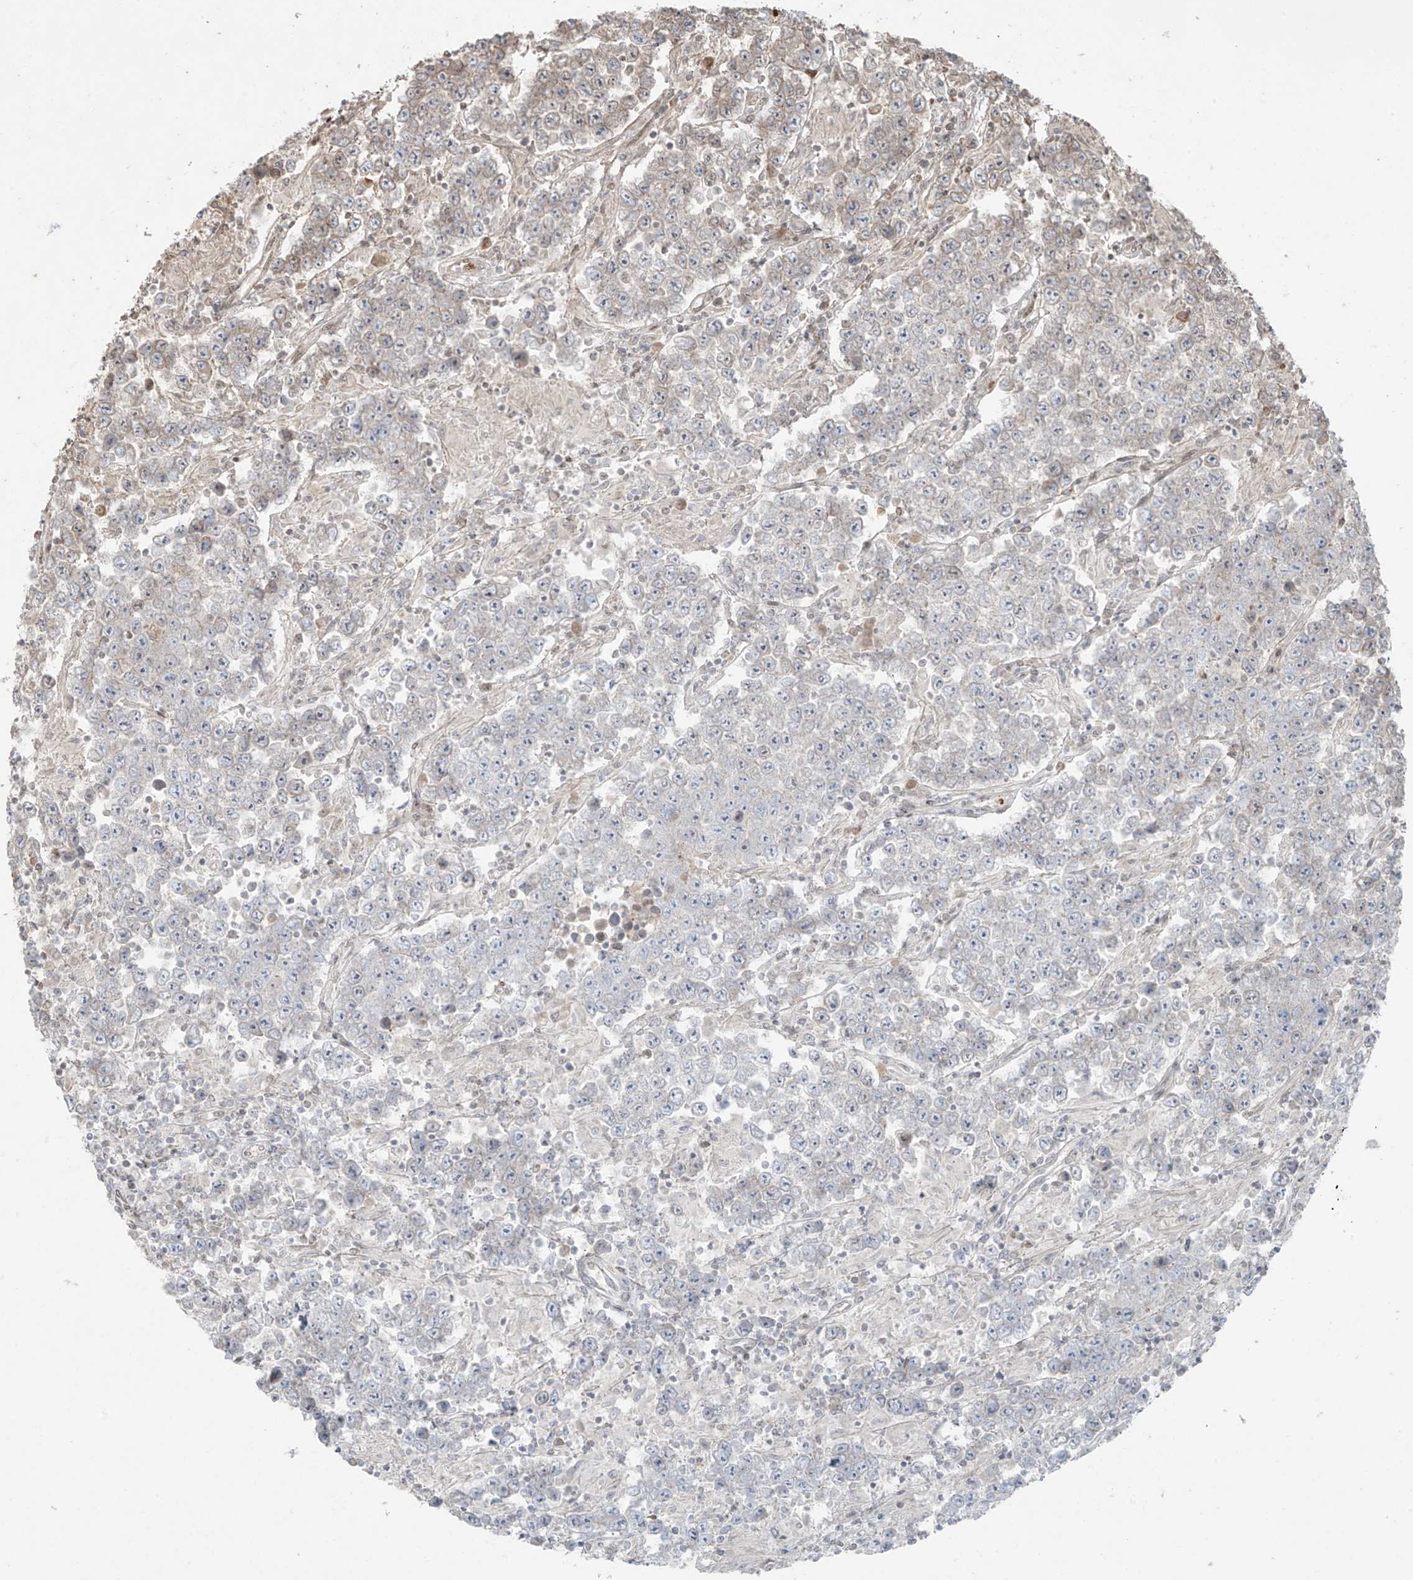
{"staining": {"intensity": "negative", "quantity": "none", "location": "none"}, "tissue": "testis cancer", "cell_type": "Tumor cells", "image_type": "cancer", "snomed": [{"axis": "morphology", "description": "Normal tissue, NOS"}, {"axis": "morphology", "description": "Urothelial carcinoma, High grade"}, {"axis": "morphology", "description": "Seminoma, NOS"}, {"axis": "morphology", "description": "Carcinoma, Embryonal, NOS"}, {"axis": "topography", "description": "Urinary bladder"}, {"axis": "topography", "description": "Testis"}], "caption": "Seminoma (testis) was stained to show a protein in brown. There is no significant positivity in tumor cells.", "gene": "TTC22", "patient": {"sex": "male", "age": 41}}